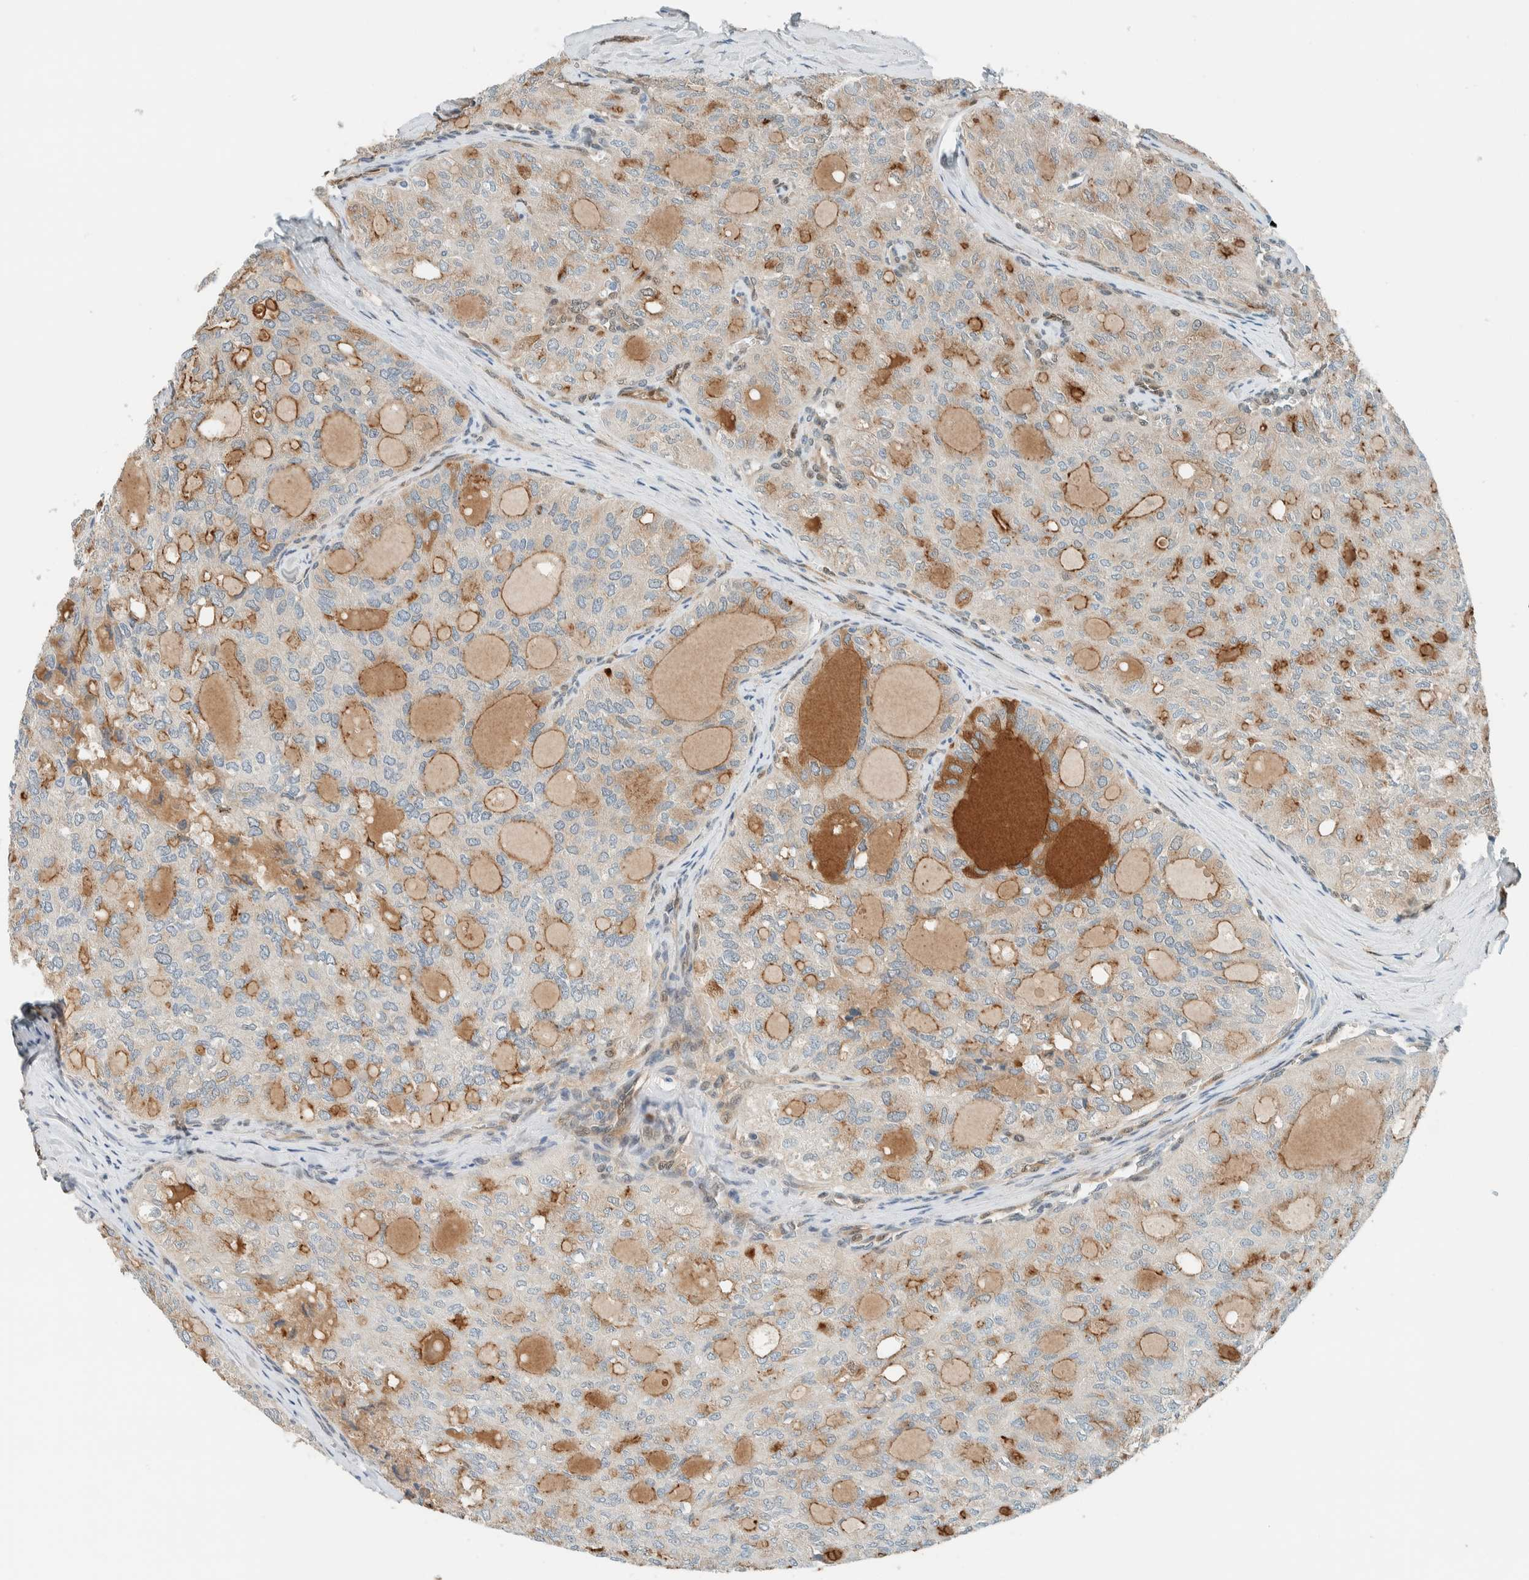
{"staining": {"intensity": "moderate", "quantity": "25%-75%", "location": "cytoplasmic/membranous"}, "tissue": "thyroid cancer", "cell_type": "Tumor cells", "image_type": "cancer", "snomed": [{"axis": "morphology", "description": "Follicular adenoma carcinoma, NOS"}, {"axis": "topography", "description": "Thyroid gland"}], "caption": "Thyroid cancer stained with DAB (3,3'-diaminobenzidine) IHC exhibits medium levels of moderate cytoplasmic/membranous staining in approximately 25%-75% of tumor cells.", "gene": "NXN", "patient": {"sex": "male", "age": 75}}